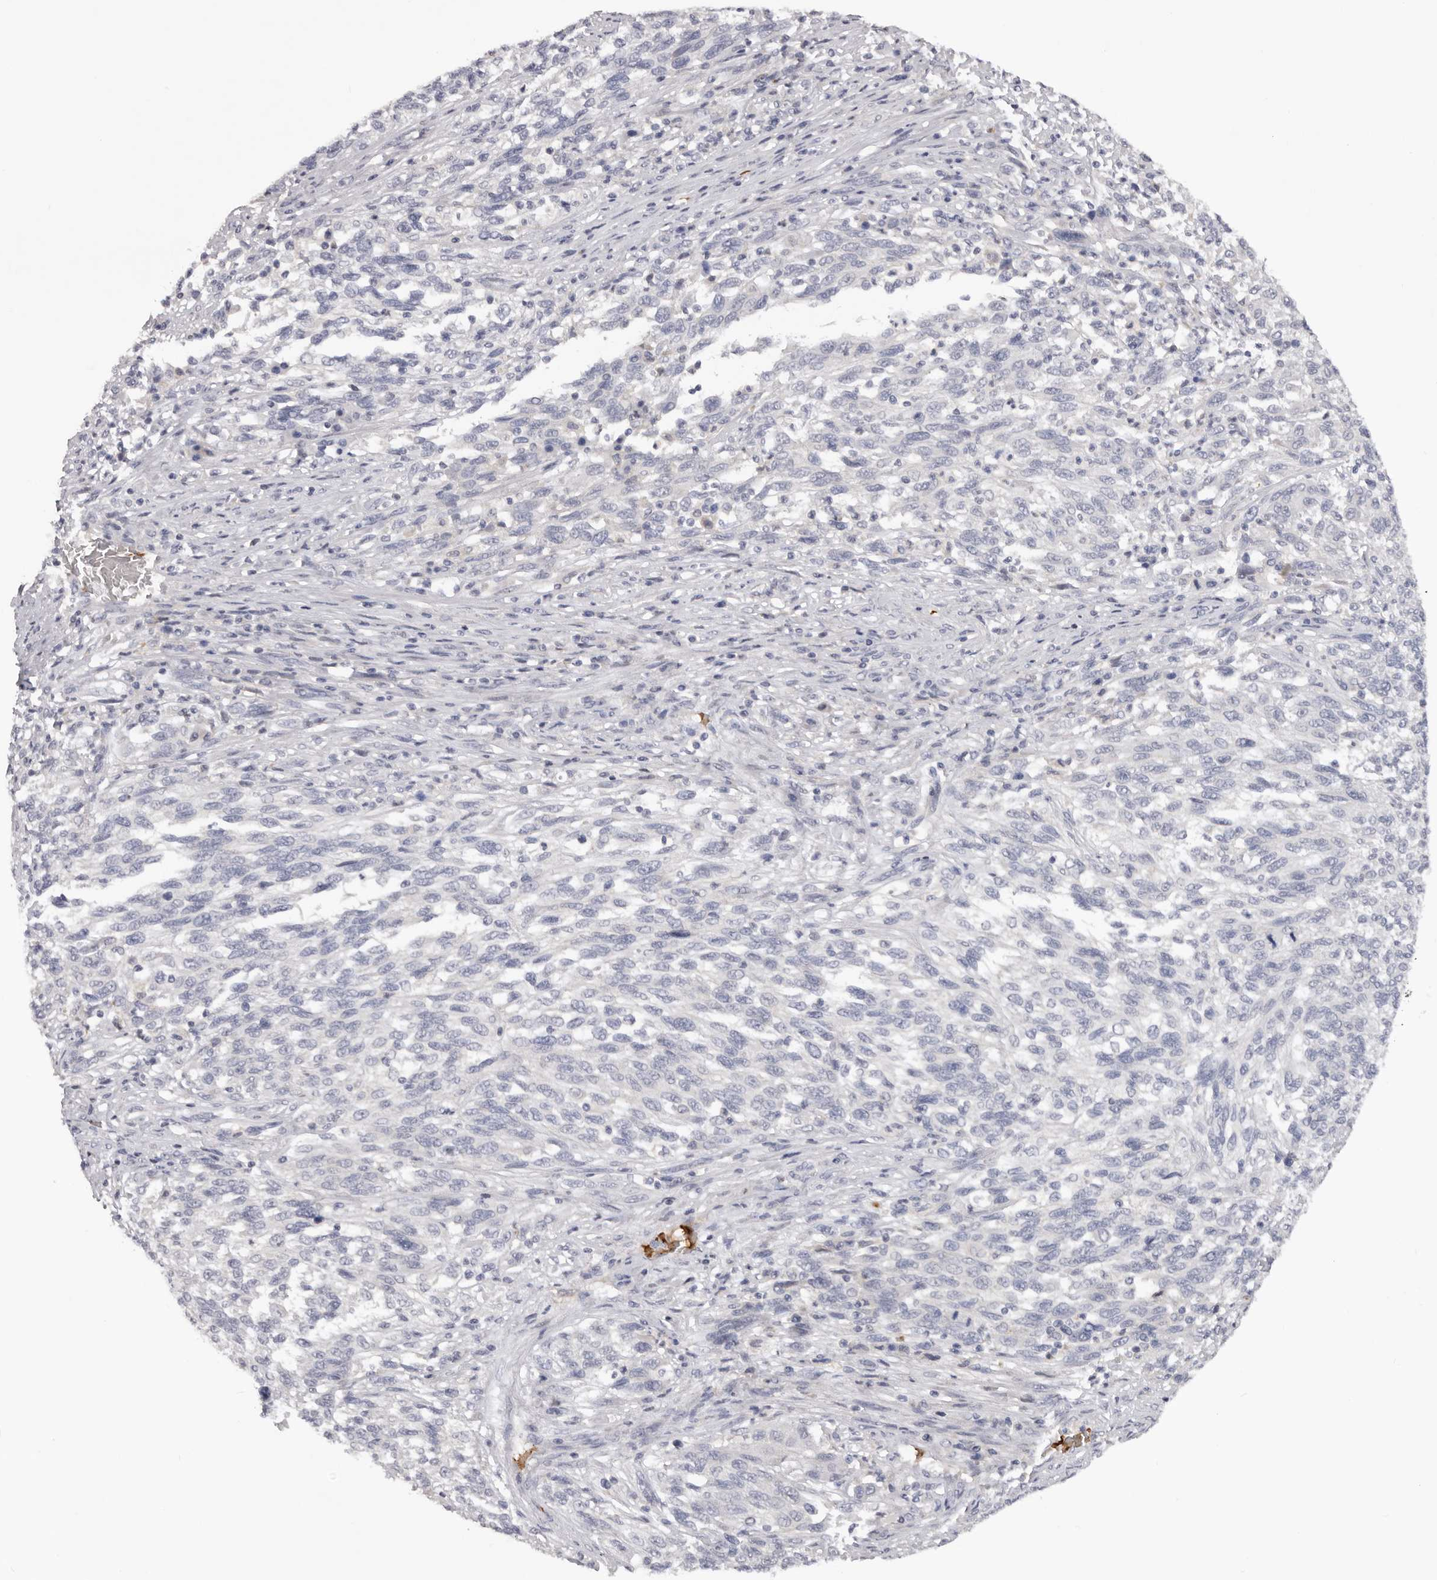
{"staining": {"intensity": "negative", "quantity": "none", "location": "none"}, "tissue": "melanoma", "cell_type": "Tumor cells", "image_type": "cancer", "snomed": [{"axis": "morphology", "description": "Malignant melanoma, Metastatic site"}, {"axis": "topography", "description": "Lymph node"}], "caption": "An immunohistochemistry (IHC) micrograph of malignant melanoma (metastatic site) is shown. There is no staining in tumor cells of malignant melanoma (metastatic site).", "gene": "TNR", "patient": {"sex": "male", "age": 61}}